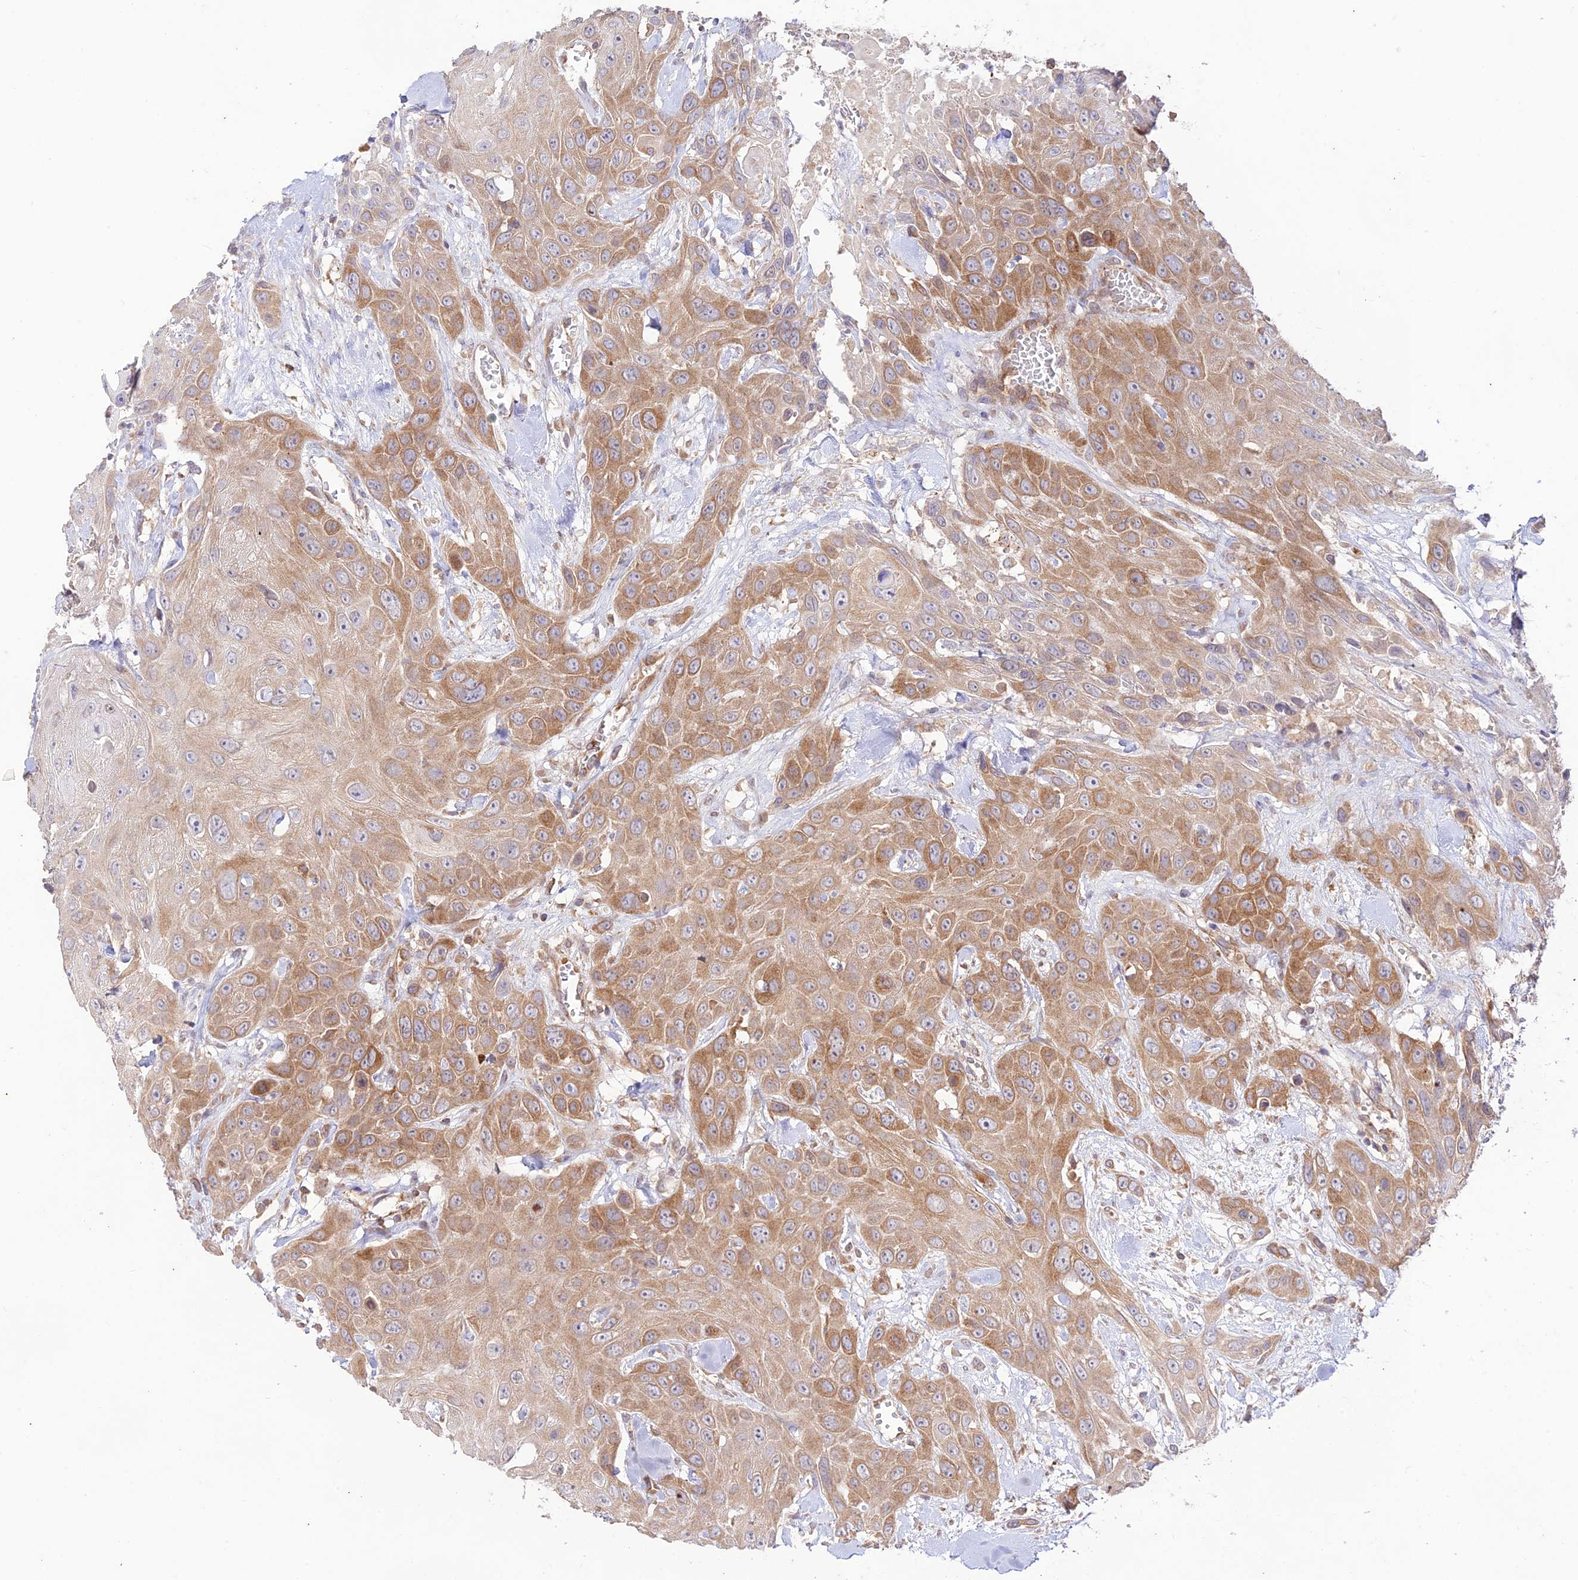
{"staining": {"intensity": "moderate", "quantity": ">75%", "location": "cytoplasmic/membranous"}, "tissue": "head and neck cancer", "cell_type": "Tumor cells", "image_type": "cancer", "snomed": [{"axis": "morphology", "description": "Squamous cell carcinoma, NOS"}, {"axis": "topography", "description": "Head-Neck"}], "caption": "Human head and neck cancer stained with a protein marker exhibits moderate staining in tumor cells.", "gene": "TMEM259", "patient": {"sex": "male", "age": 81}}